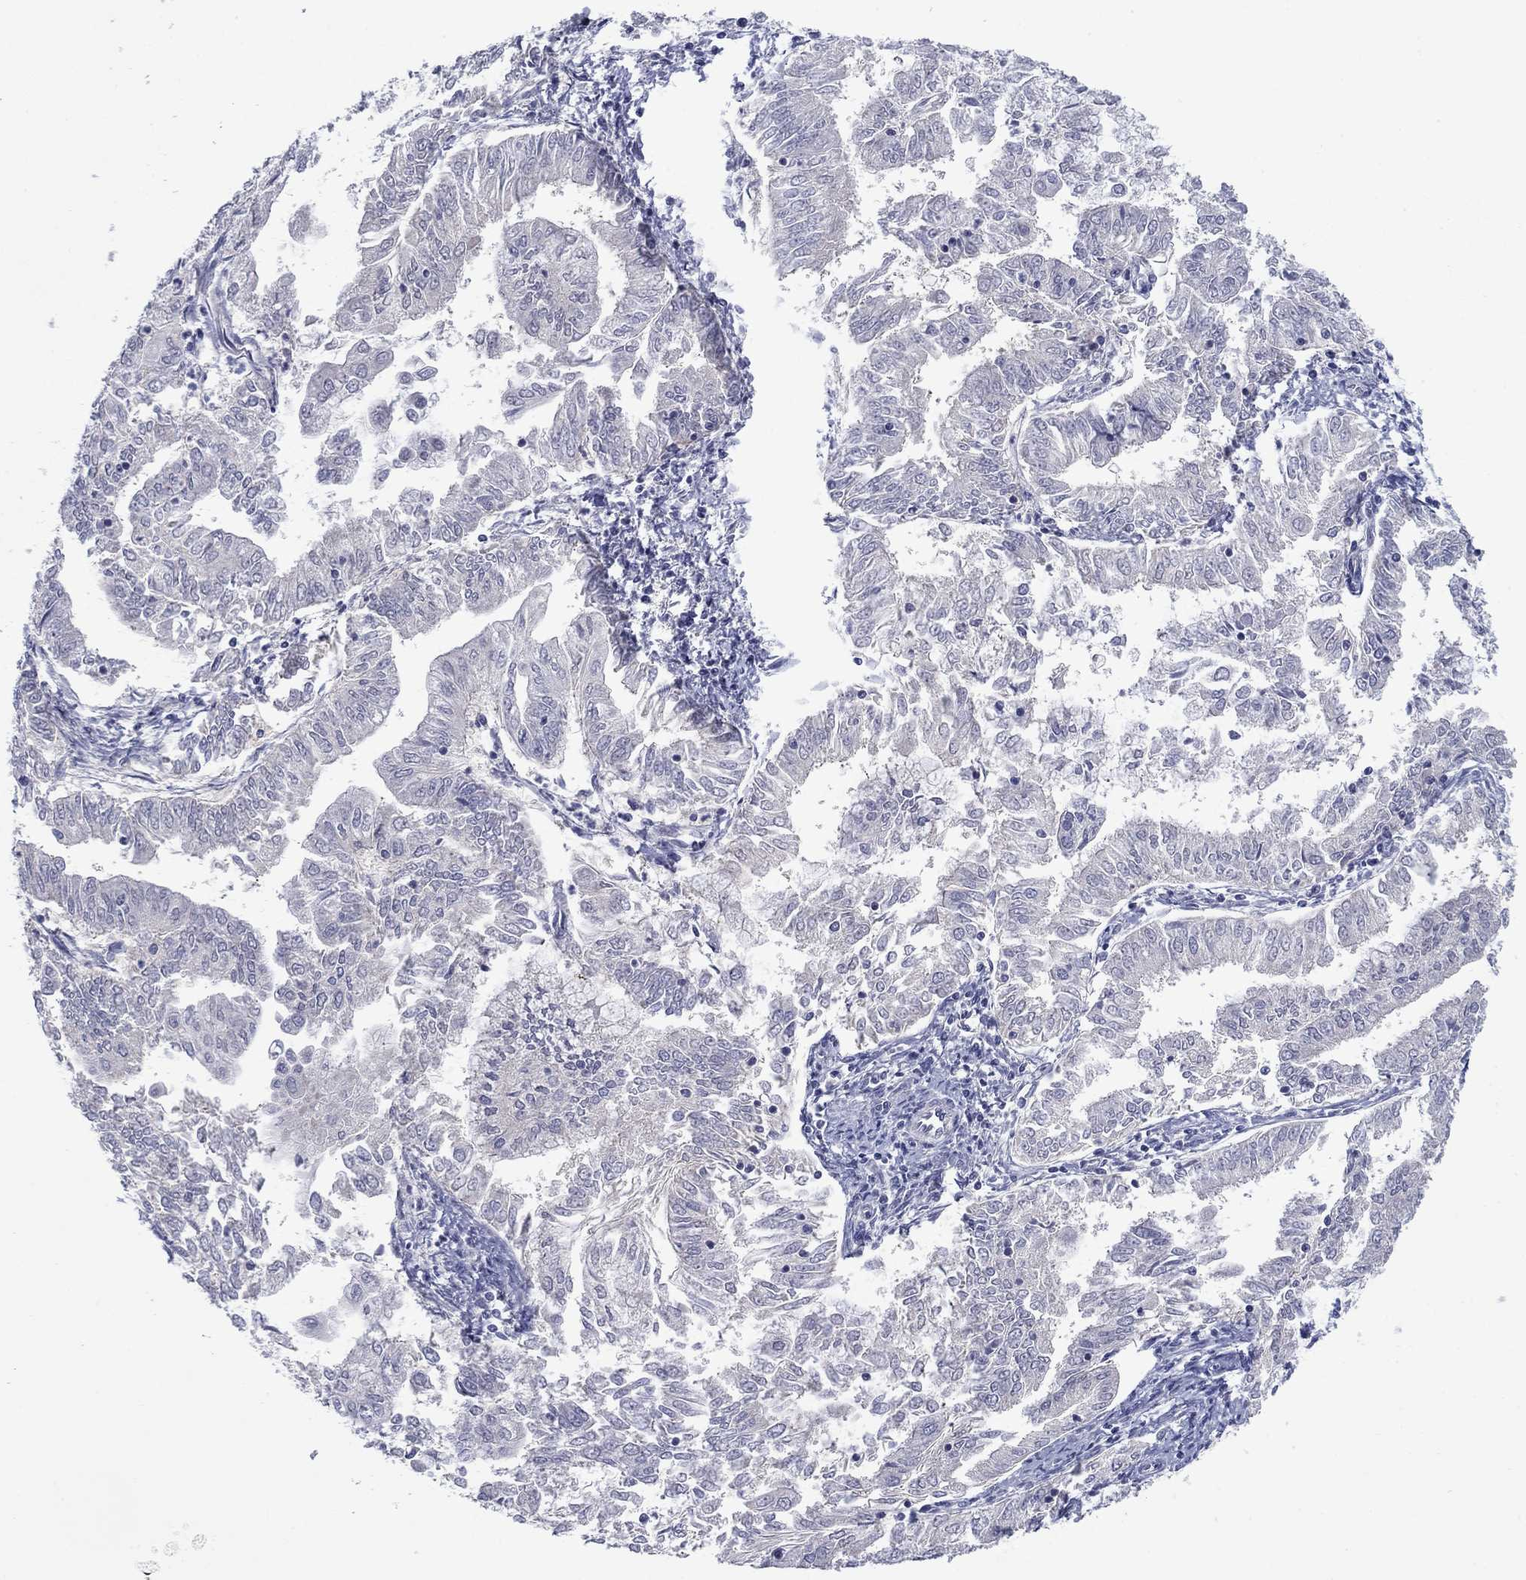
{"staining": {"intensity": "negative", "quantity": "none", "location": "none"}, "tissue": "endometrial cancer", "cell_type": "Tumor cells", "image_type": "cancer", "snomed": [{"axis": "morphology", "description": "Adenocarcinoma, NOS"}, {"axis": "topography", "description": "Endometrium"}], "caption": "High power microscopy histopathology image of an IHC histopathology image of endometrial cancer, revealing no significant expression in tumor cells.", "gene": "GRHPR", "patient": {"sex": "female", "age": 56}}